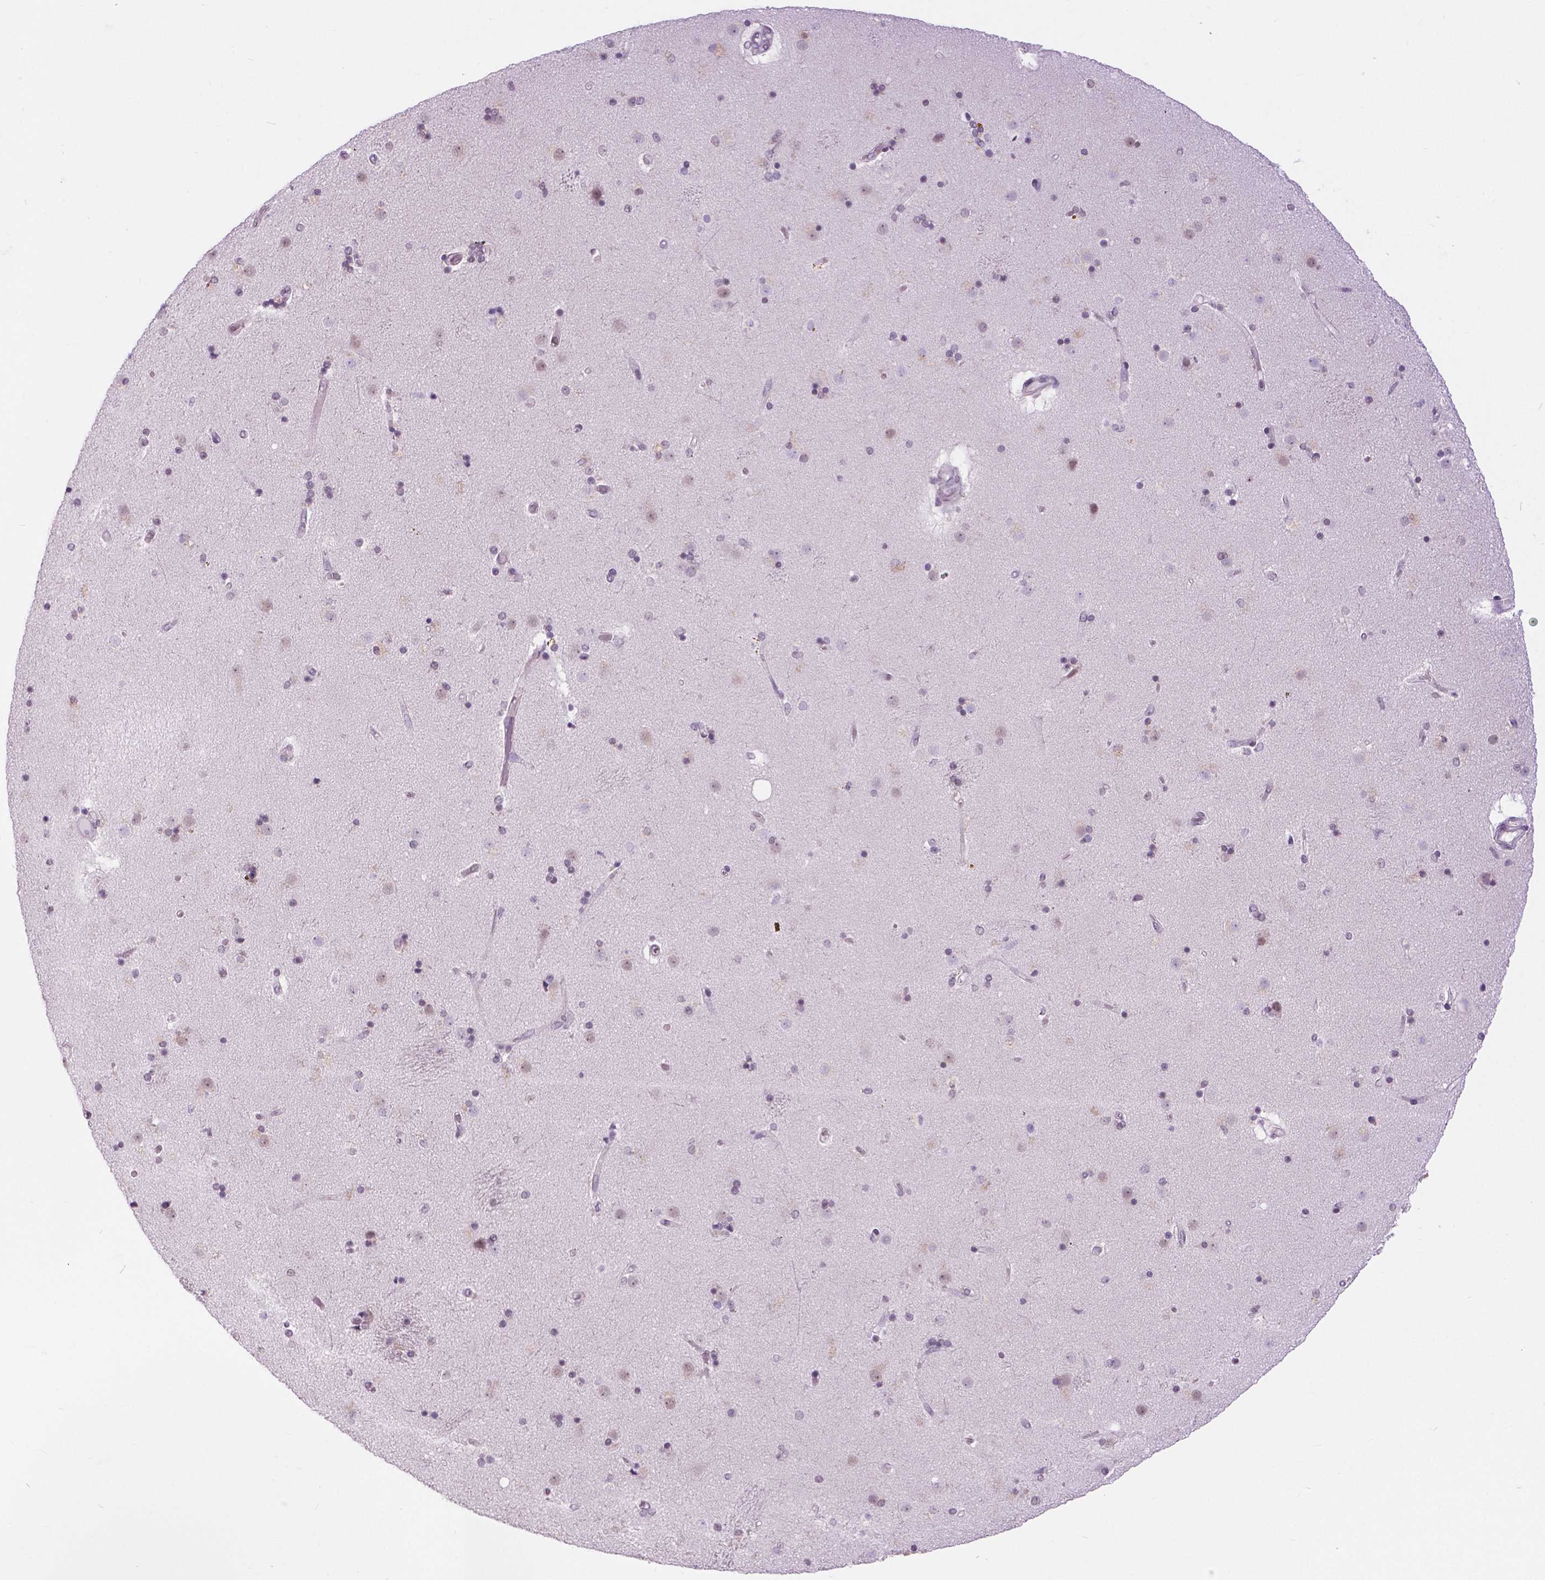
{"staining": {"intensity": "negative", "quantity": "none", "location": "none"}, "tissue": "caudate", "cell_type": "Glial cells", "image_type": "normal", "snomed": [{"axis": "morphology", "description": "Normal tissue, NOS"}, {"axis": "topography", "description": "Lateral ventricle wall"}], "caption": "Caudate was stained to show a protein in brown. There is no significant staining in glial cells. (Brightfield microscopy of DAB (3,3'-diaminobenzidine) IHC at high magnification).", "gene": "MYOM1", "patient": {"sex": "female", "age": 71}}